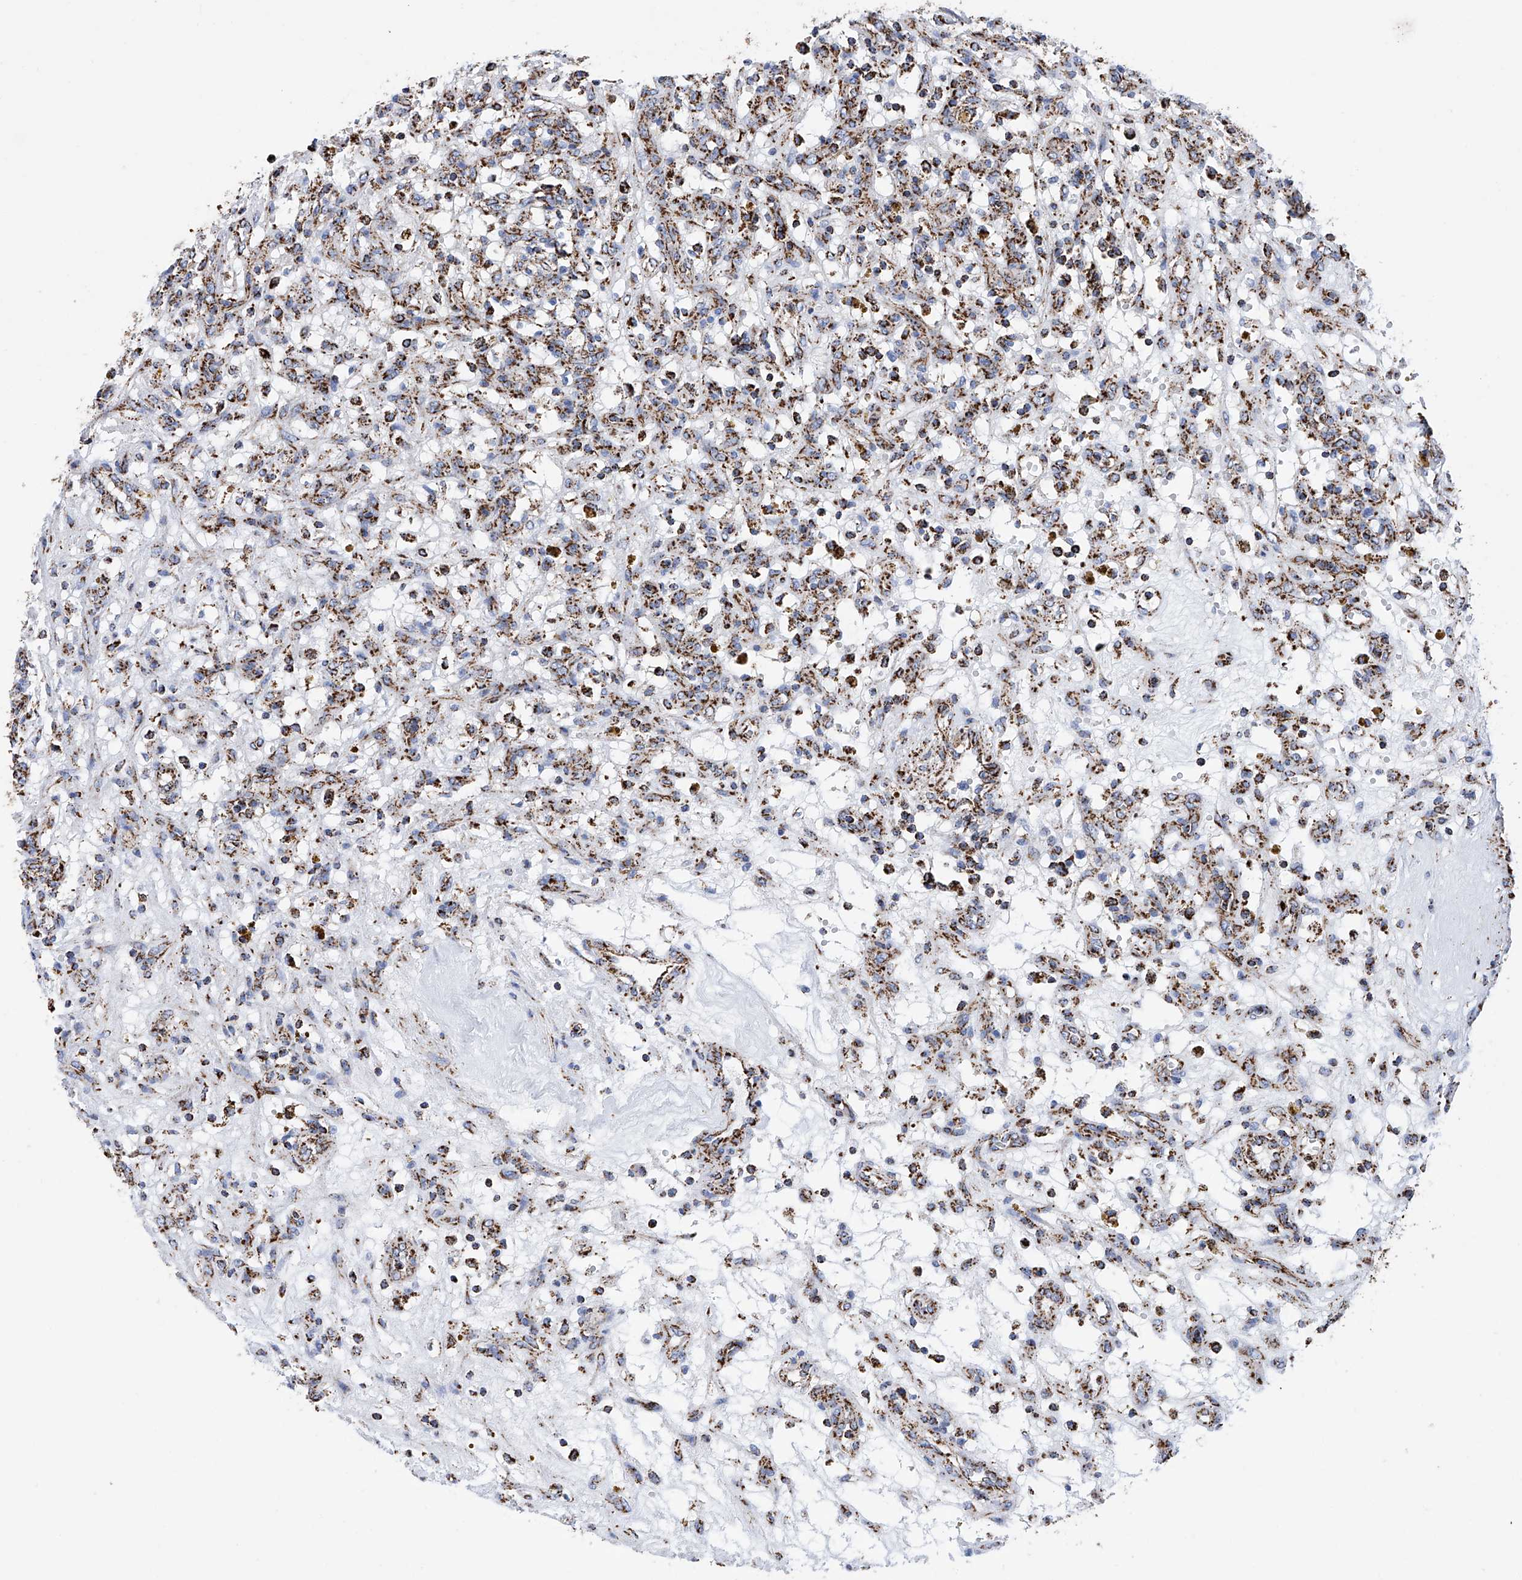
{"staining": {"intensity": "strong", "quantity": "25%-75%", "location": "cytoplasmic/membranous"}, "tissue": "renal cancer", "cell_type": "Tumor cells", "image_type": "cancer", "snomed": [{"axis": "morphology", "description": "Adenocarcinoma, NOS"}, {"axis": "topography", "description": "Kidney"}], "caption": "Approximately 25%-75% of tumor cells in renal cancer demonstrate strong cytoplasmic/membranous protein staining as visualized by brown immunohistochemical staining.", "gene": "ATP5PF", "patient": {"sex": "female", "age": 57}}